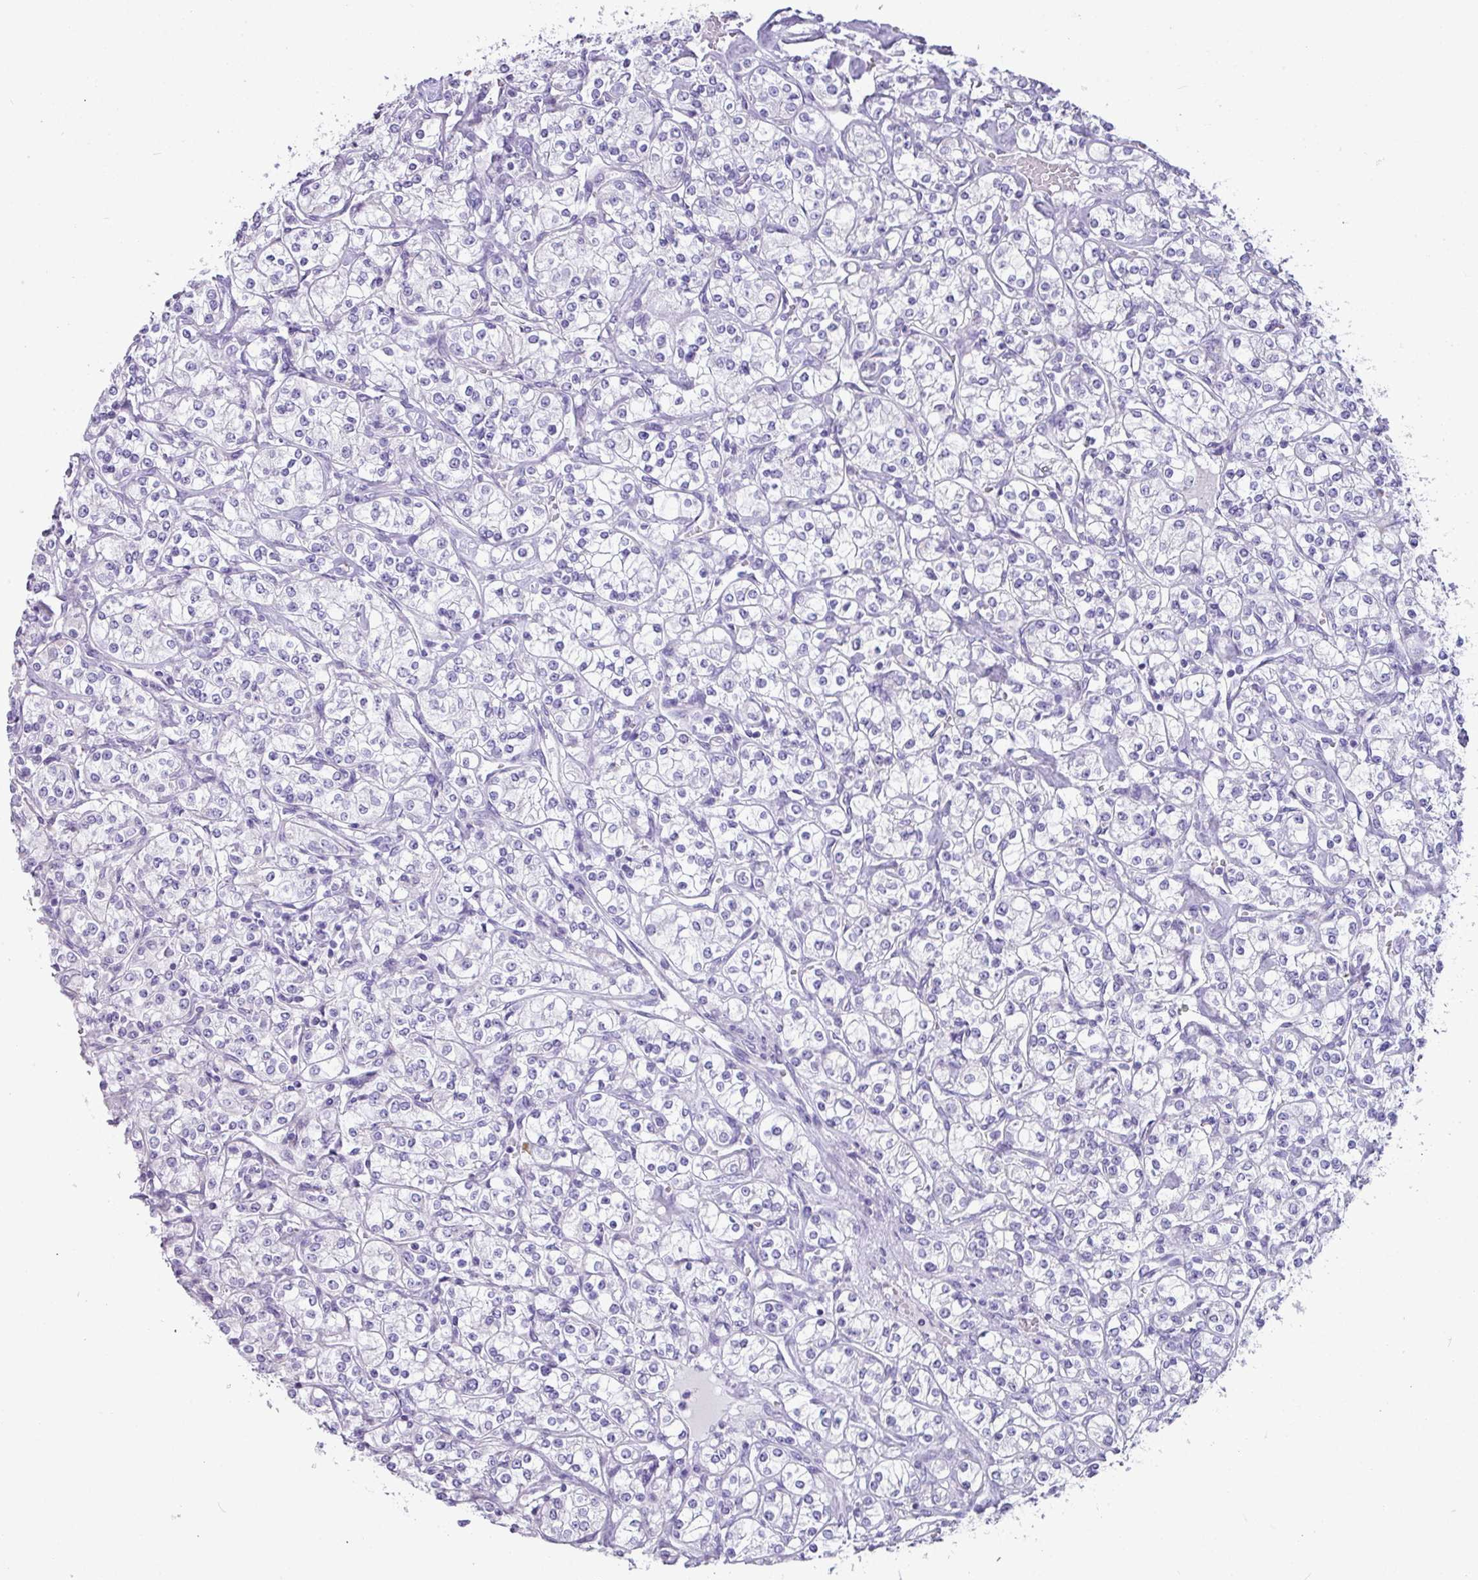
{"staining": {"intensity": "negative", "quantity": "none", "location": "none"}, "tissue": "renal cancer", "cell_type": "Tumor cells", "image_type": "cancer", "snomed": [{"axis": "morphology", "description": "Adenocarcinoma, NOS"}, {"axis": "topography", "description": "Kidney"}], "caption": "The immunohistochemistry (IHC) image has no significant staining in tumor cells of adenocarcinoma (renal) tissue.", "gene": "NCCRP1", "patient": {"sex": "male", "age": 77}}